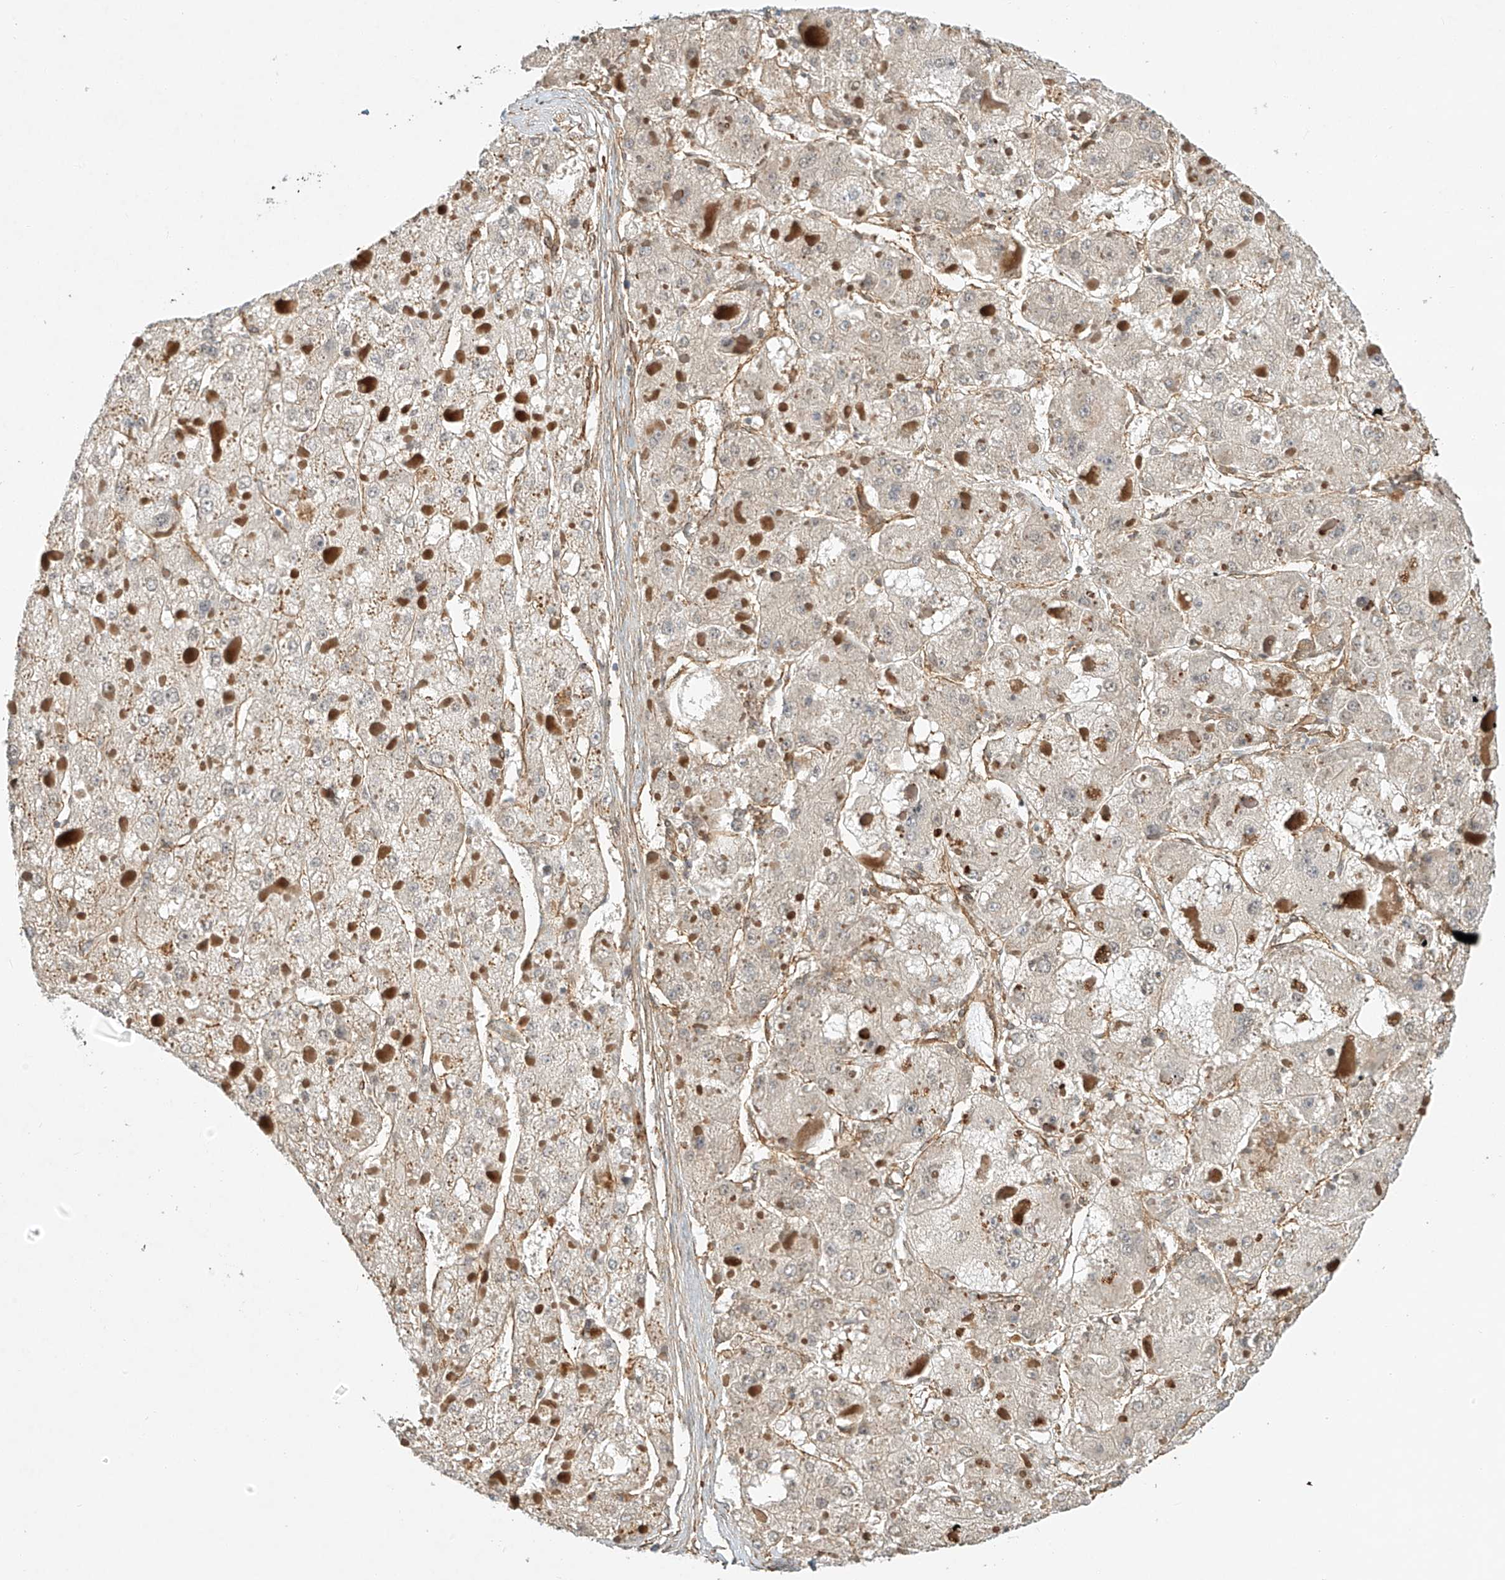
{"staining": {"intensity": "negative", "quantity": "none", "location": "none"}, "tissue": "liver cancer", "cell_type": "Tumor cells", "image_type": "cancer", "snomed": [{"axis": "morphology", "description": "Carcinoma, Hepatocellular, NOS"}, {"axis": "topography", "description": "Liver"}], "caption": "Immunohistochemical staining of liver cancer demonstrates no significant expression in tumor cells. (Brightfield microscopy of DAB IHC at high magnification).", "gene": "CSMD3", "patient": {"sex": "female", "age": 73}}